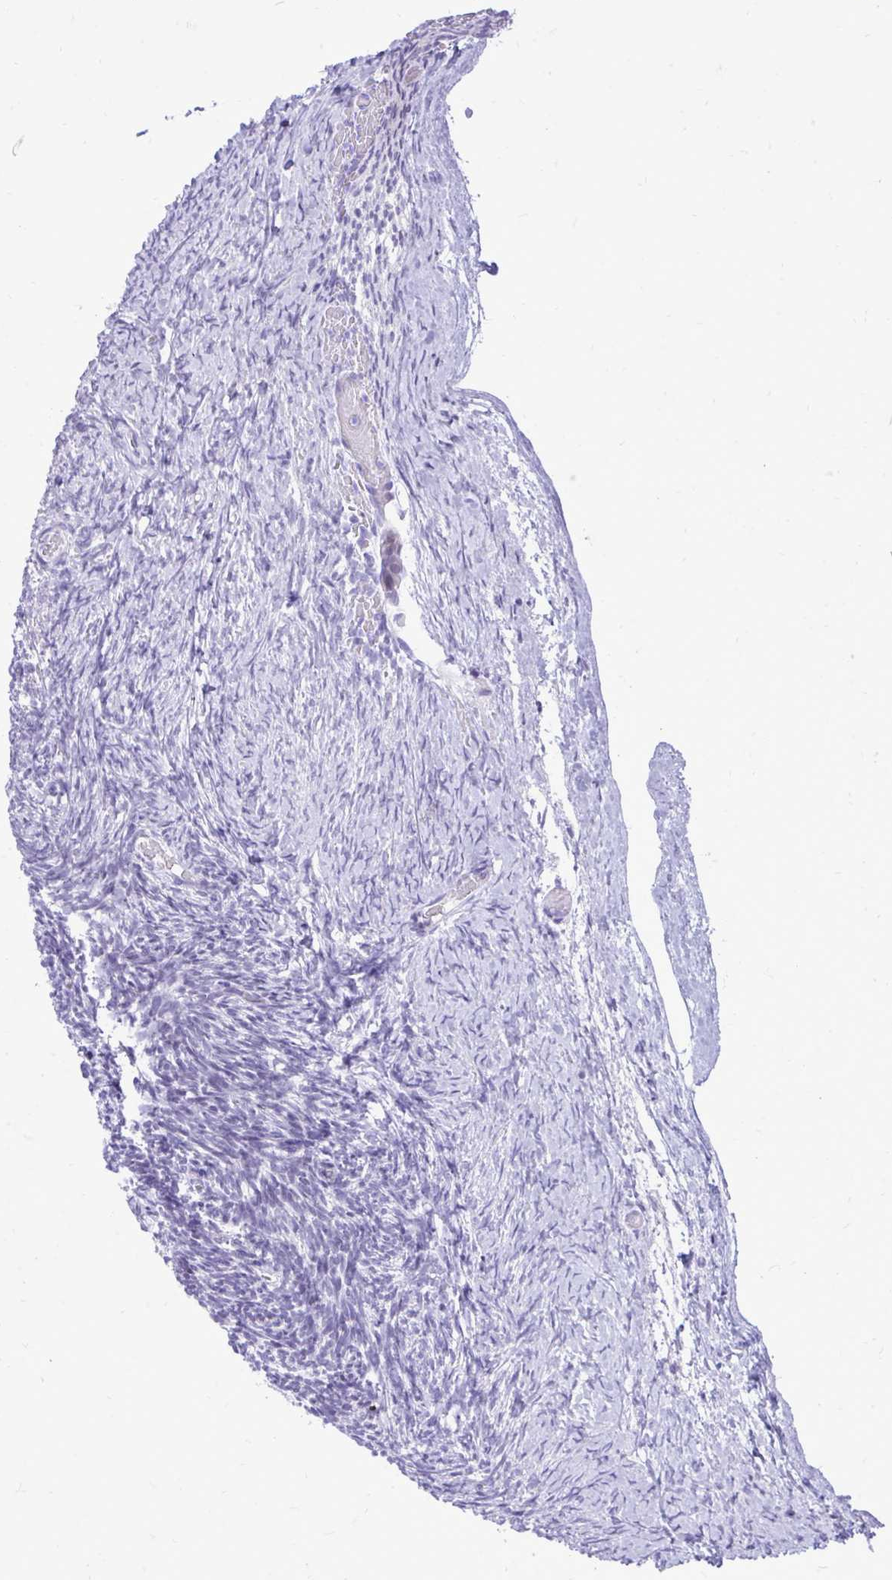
{"staining": {"intensity": "negative", "quantity": "none", "location": "none"}, "tissue": "ovary", "cell_type": "Follicle cells", "image_type": "normal", "snomed": [{"axis": "morphology", "description": "Normal tissue, NOS"}, {"axis": "topography", "description": "Ovary"}], "caption": "Ovary was stained to show a protein in brown. There is no significant staining in follicle cells. (Brightfield microscopy of DAB (3,3'-diaminobenzidine) IHC at high magnification).", "gene": "GABRA1", "patient": {"sex": "female", "age": 39}}